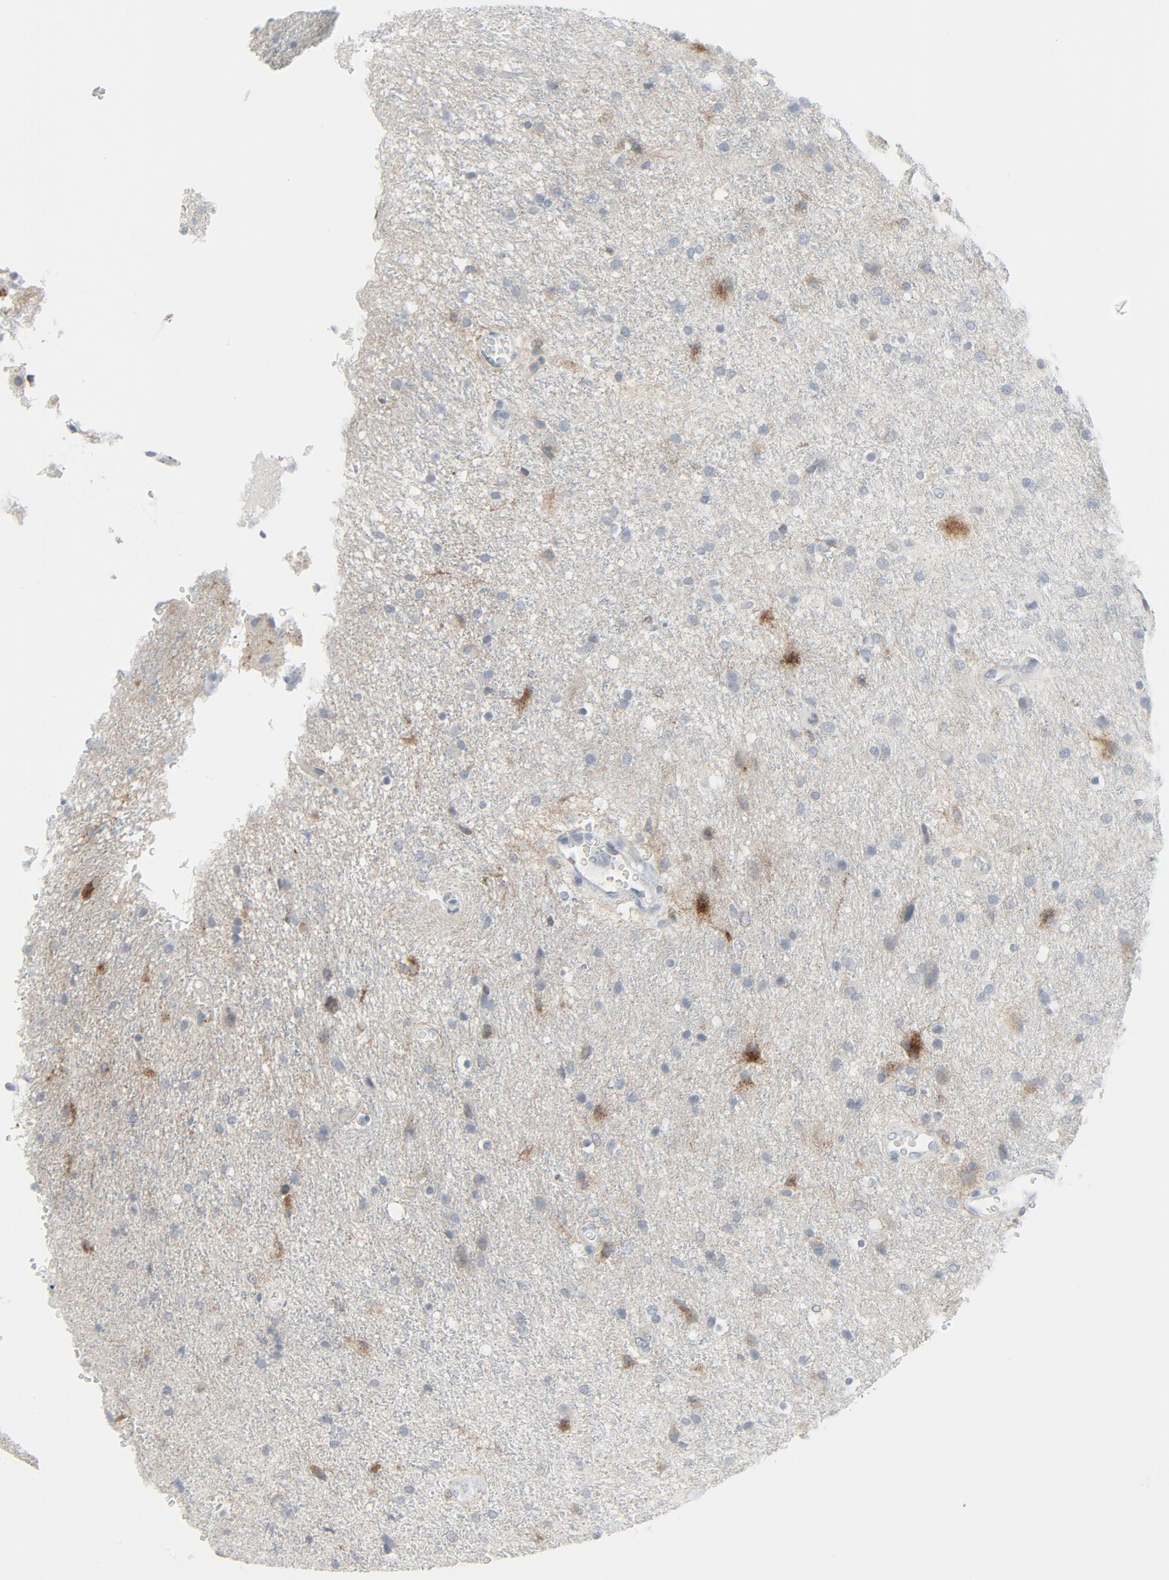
{"staining": {"intensity": "moderate", "quantity": "<25%", "location": "cytoplasmic/membranous"}, "tissue": "glioma", "cell_type": "Tumor cells", "image_type": "cancer", "snomed": [{"axis": "morphology", "description": "Normal tissue, NOS"}, {"axis": "morphology", "description": "Glioma, malignant, High grade"}, {"axis": "topography", "description": "Cerebral cortex"}], "caption": "Brown immunohistochemical staining in human glioma shows moderate cytoplasmic/membranous expression in about <25% of tumor cells.", "gene": "FGFR3", "patient": {"sex": "male", "age": 56}}